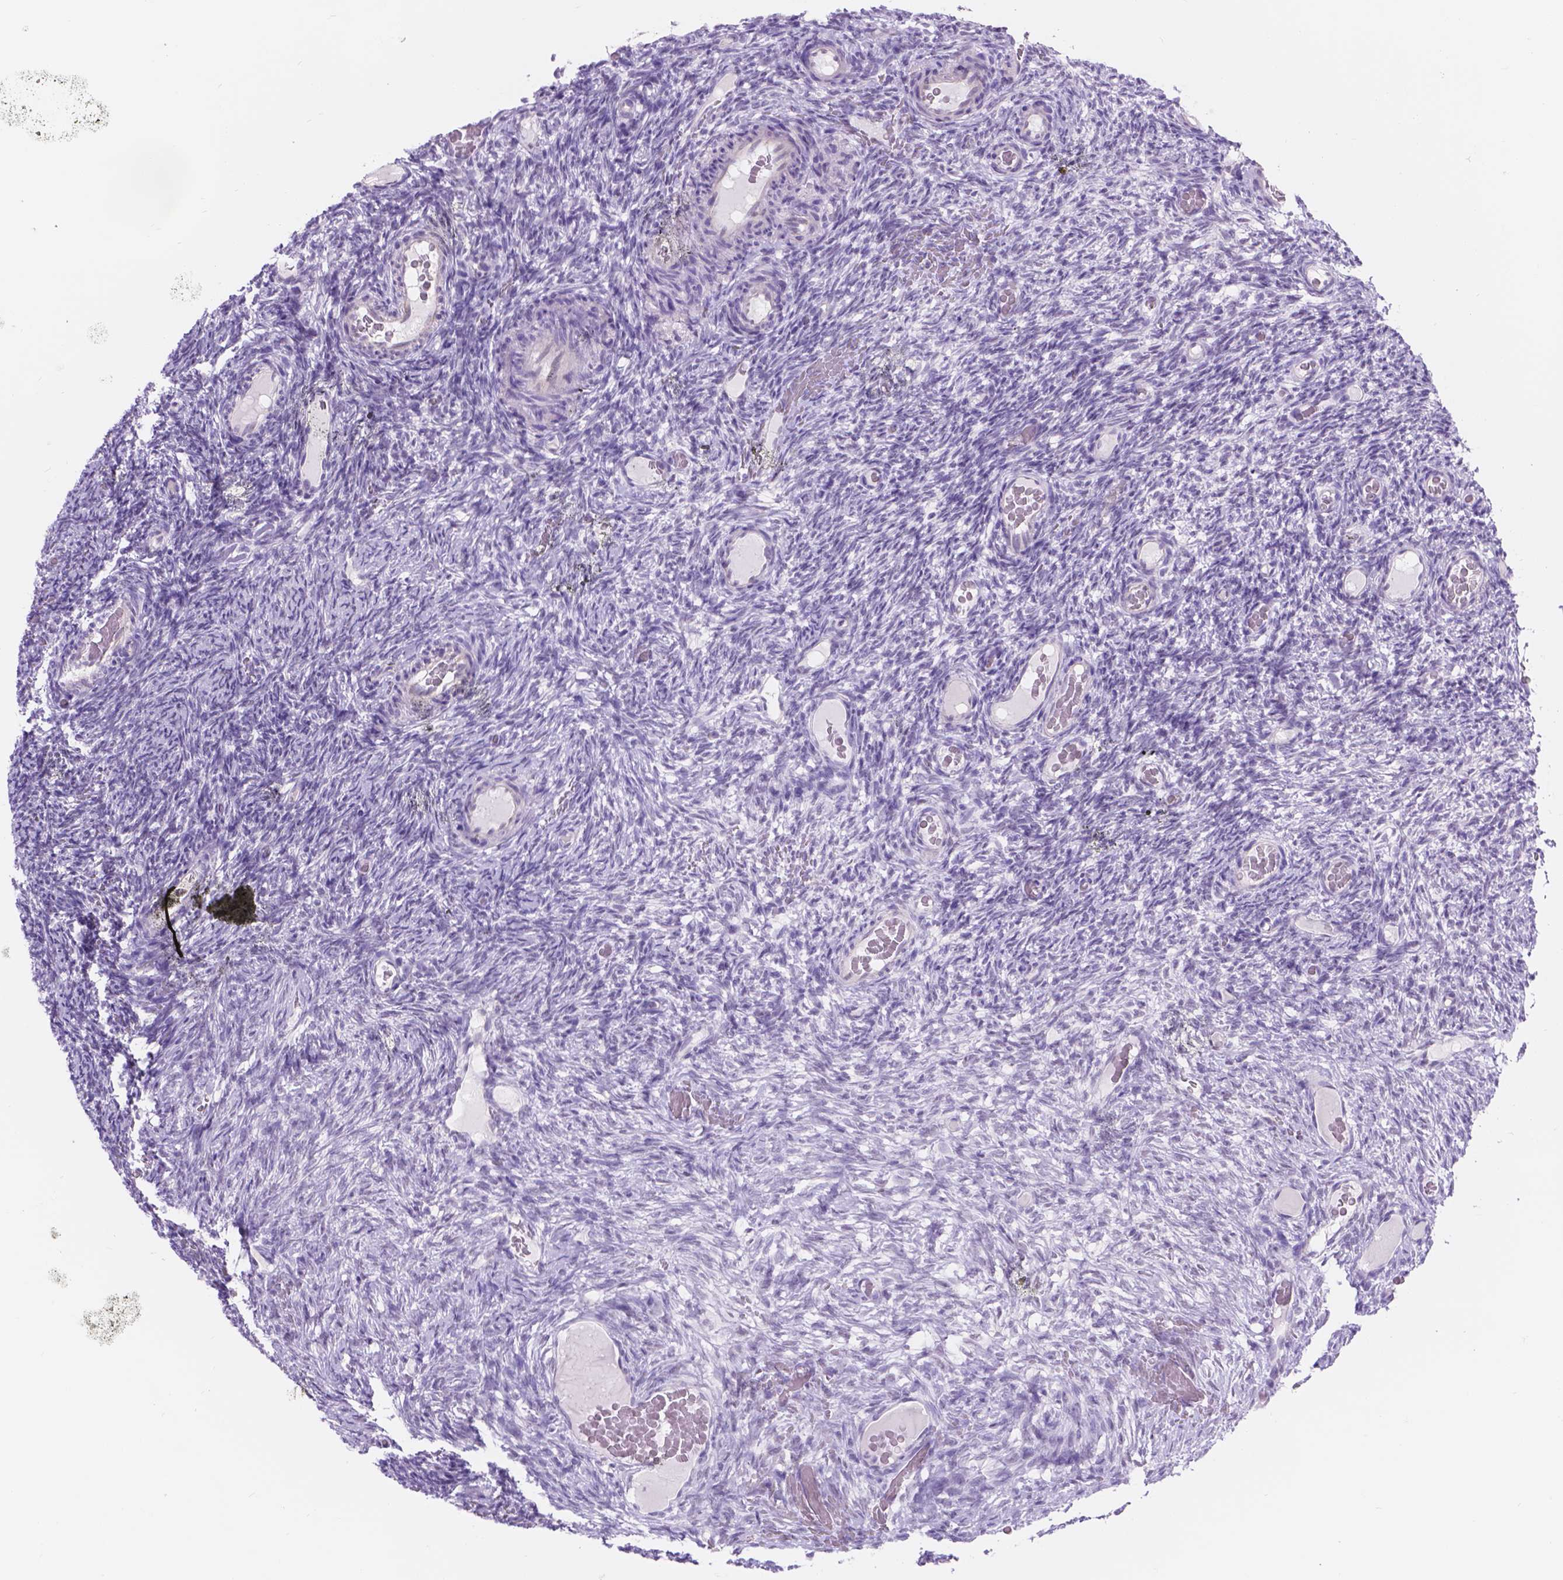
{"staining": {"intensity": "negative", "quantity": "none", "location": "none"}, "tissue": "ovary", "cell_type": "Ovarian stroma cells", "image_type": "normal", "snomed": [{"axis": "morphology", "description": "Normal tissue, NOS"}, {"axis": "topography", "description": "Ovary"}], "caption": "An immunohistochemistry (IHC) image of benign ovary is shown. There is no staining in ovarian stroma cells of ovary. (DAB immunohistochemistry, high magnification).", "gene": "DCC", "patient": {"sex": "female", "age": 34}}